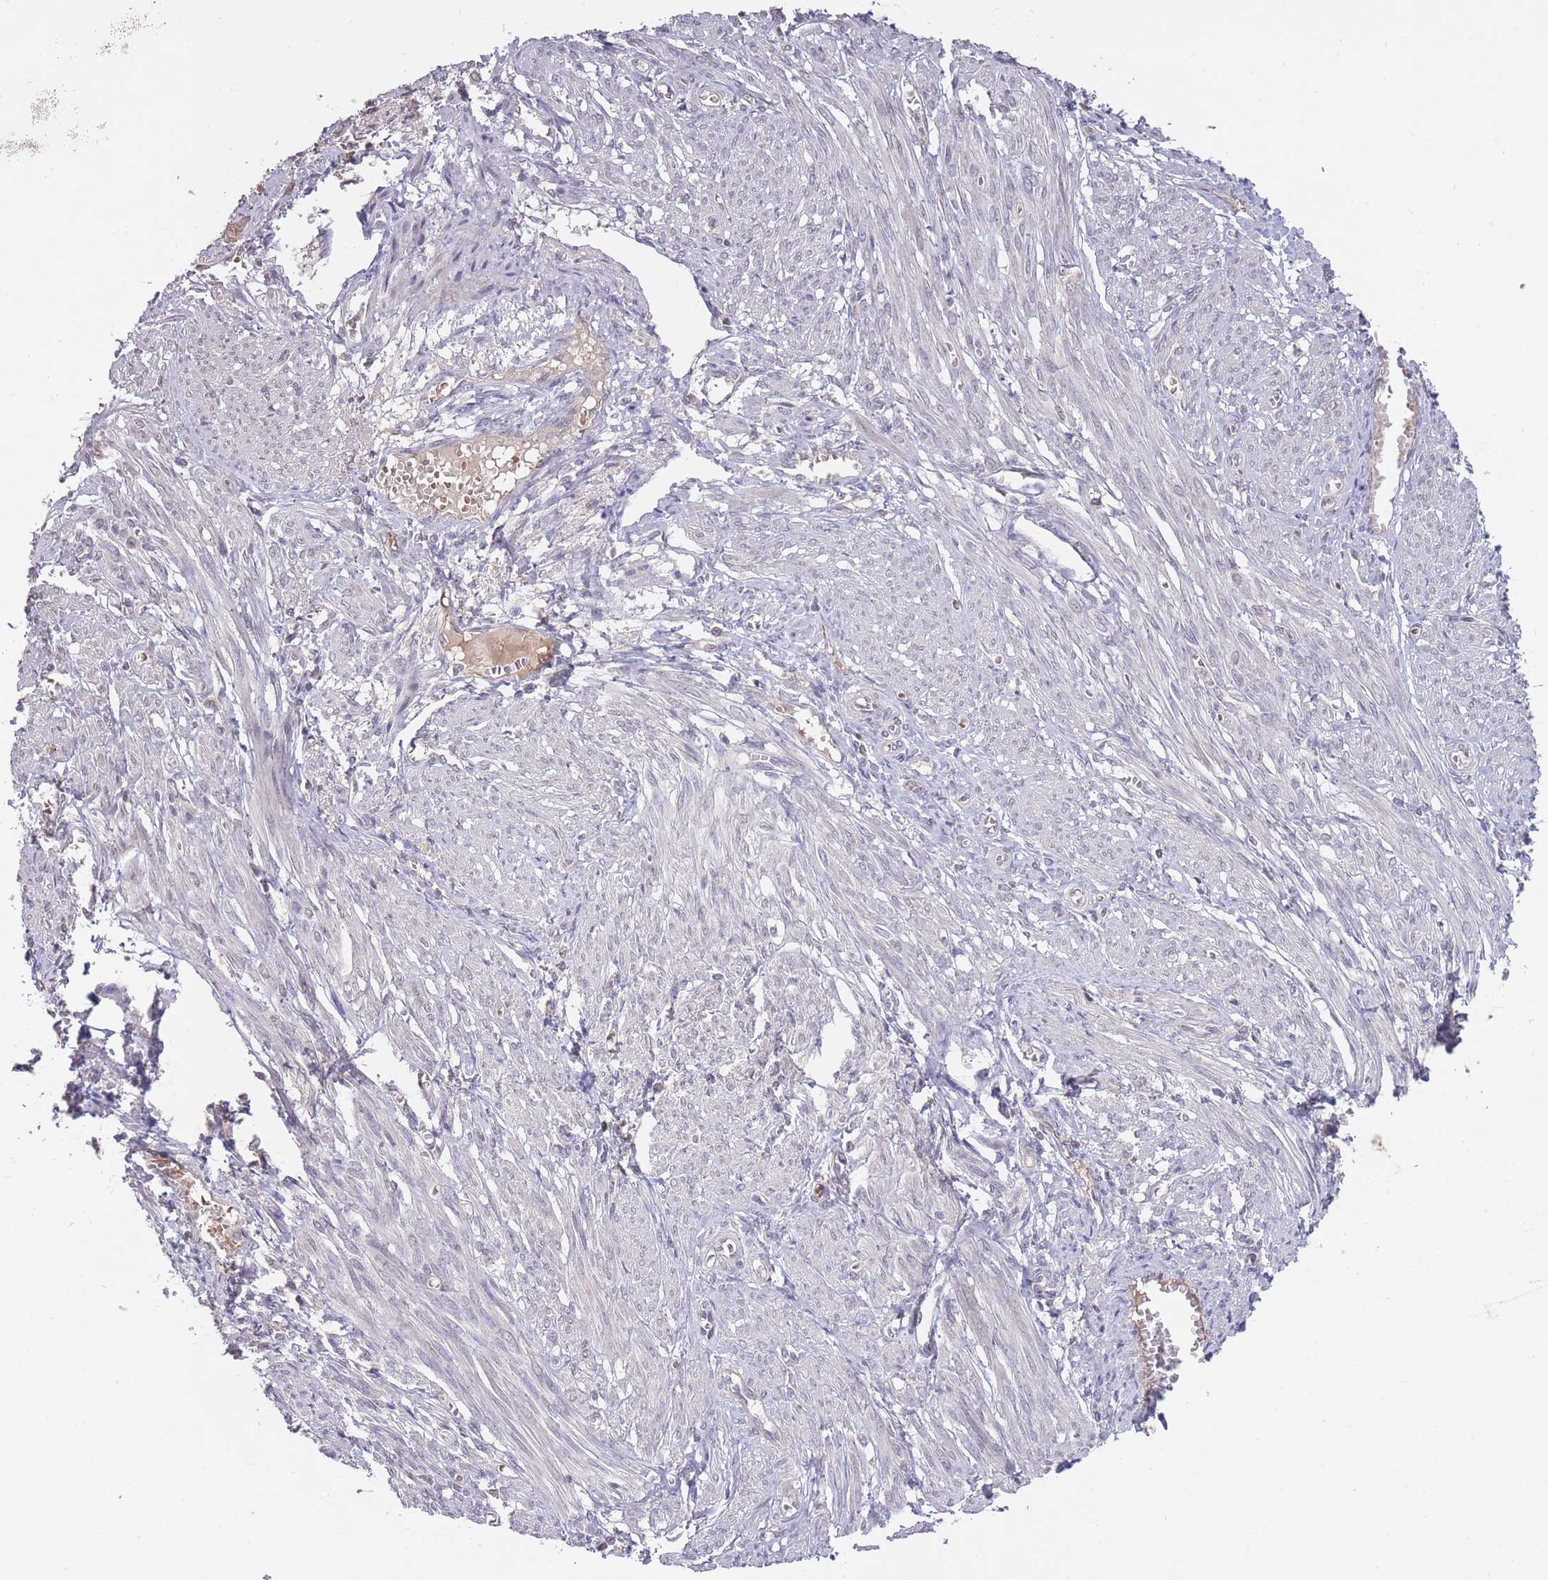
{"staining": {"intensity": "negative", "quantity": "none", "location": "none"}, "tissue": "smooth muscle", "cell_type": "Smooth muscle cells", "image_type": "normal", "snomed": [{"axis": "morphology", "description": "Normal tissue, NOS"}, {"axis": "topography", "description": "Smooth muscle"}], "caption": "DAB (3,3'-diaminobenzidine) immunohistochemical staining of unremarkable smooth muscle displays no significant staining in smooth muscle cells.", "gene": "ADCYAP1R1", "patient": {"sex": "female", "age": 39}}